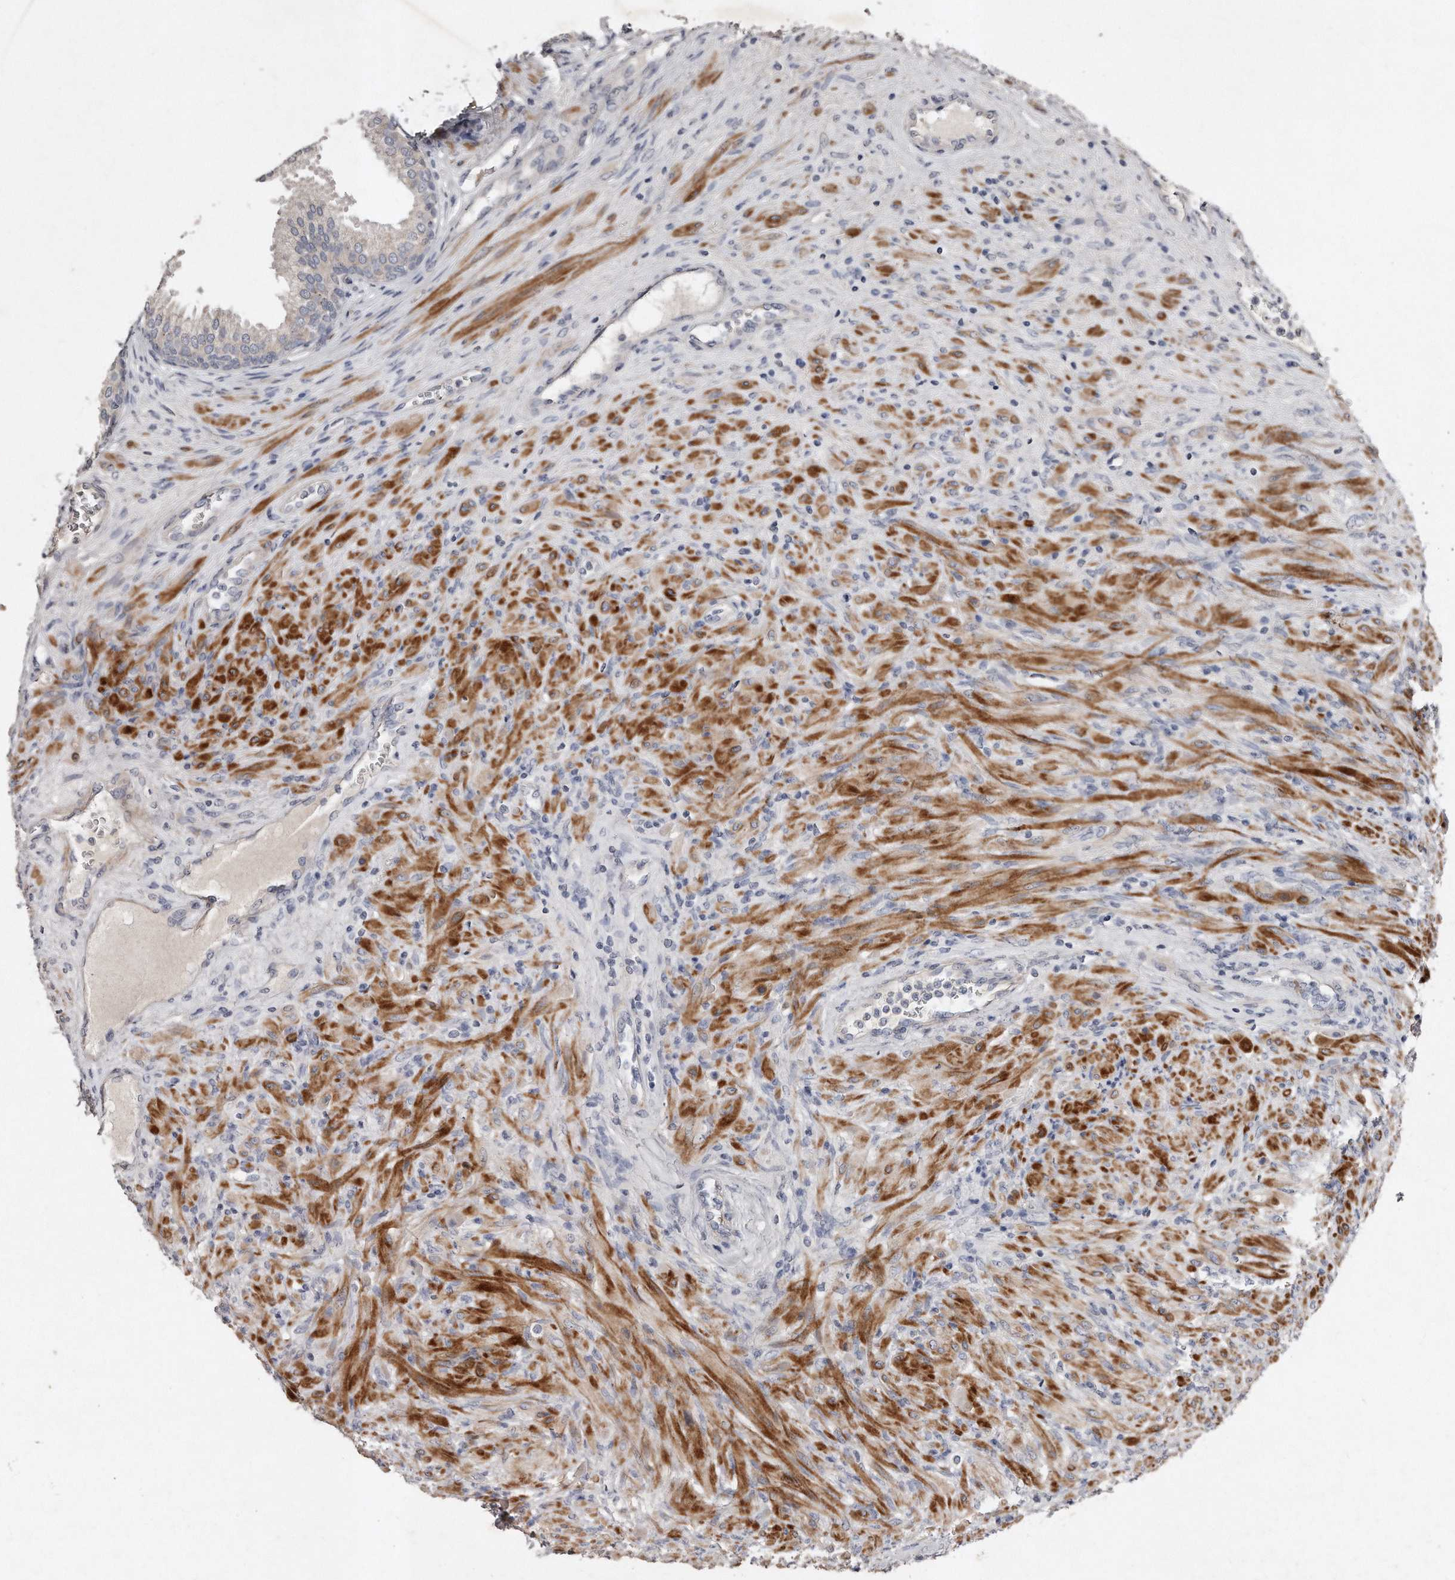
{"staining": {"intensity": "negative", "quantity": "none", "location": "none"}, "tissue": "prostate", "cell_type": "Glandular cells", "image_type": "normal", "snomed": [{"axis": "morphology", "description": "Normal tissue, NOS"}, {"axis": "topography", "description": "Prostate"}], "caption": "Immunohistochemistry image of unremarkable prostate: prostate stained with DAB exhibits no significant protein expression in glandular cells.", "gene": "TECR", "patient": {"sex": "male", "age": 76}}